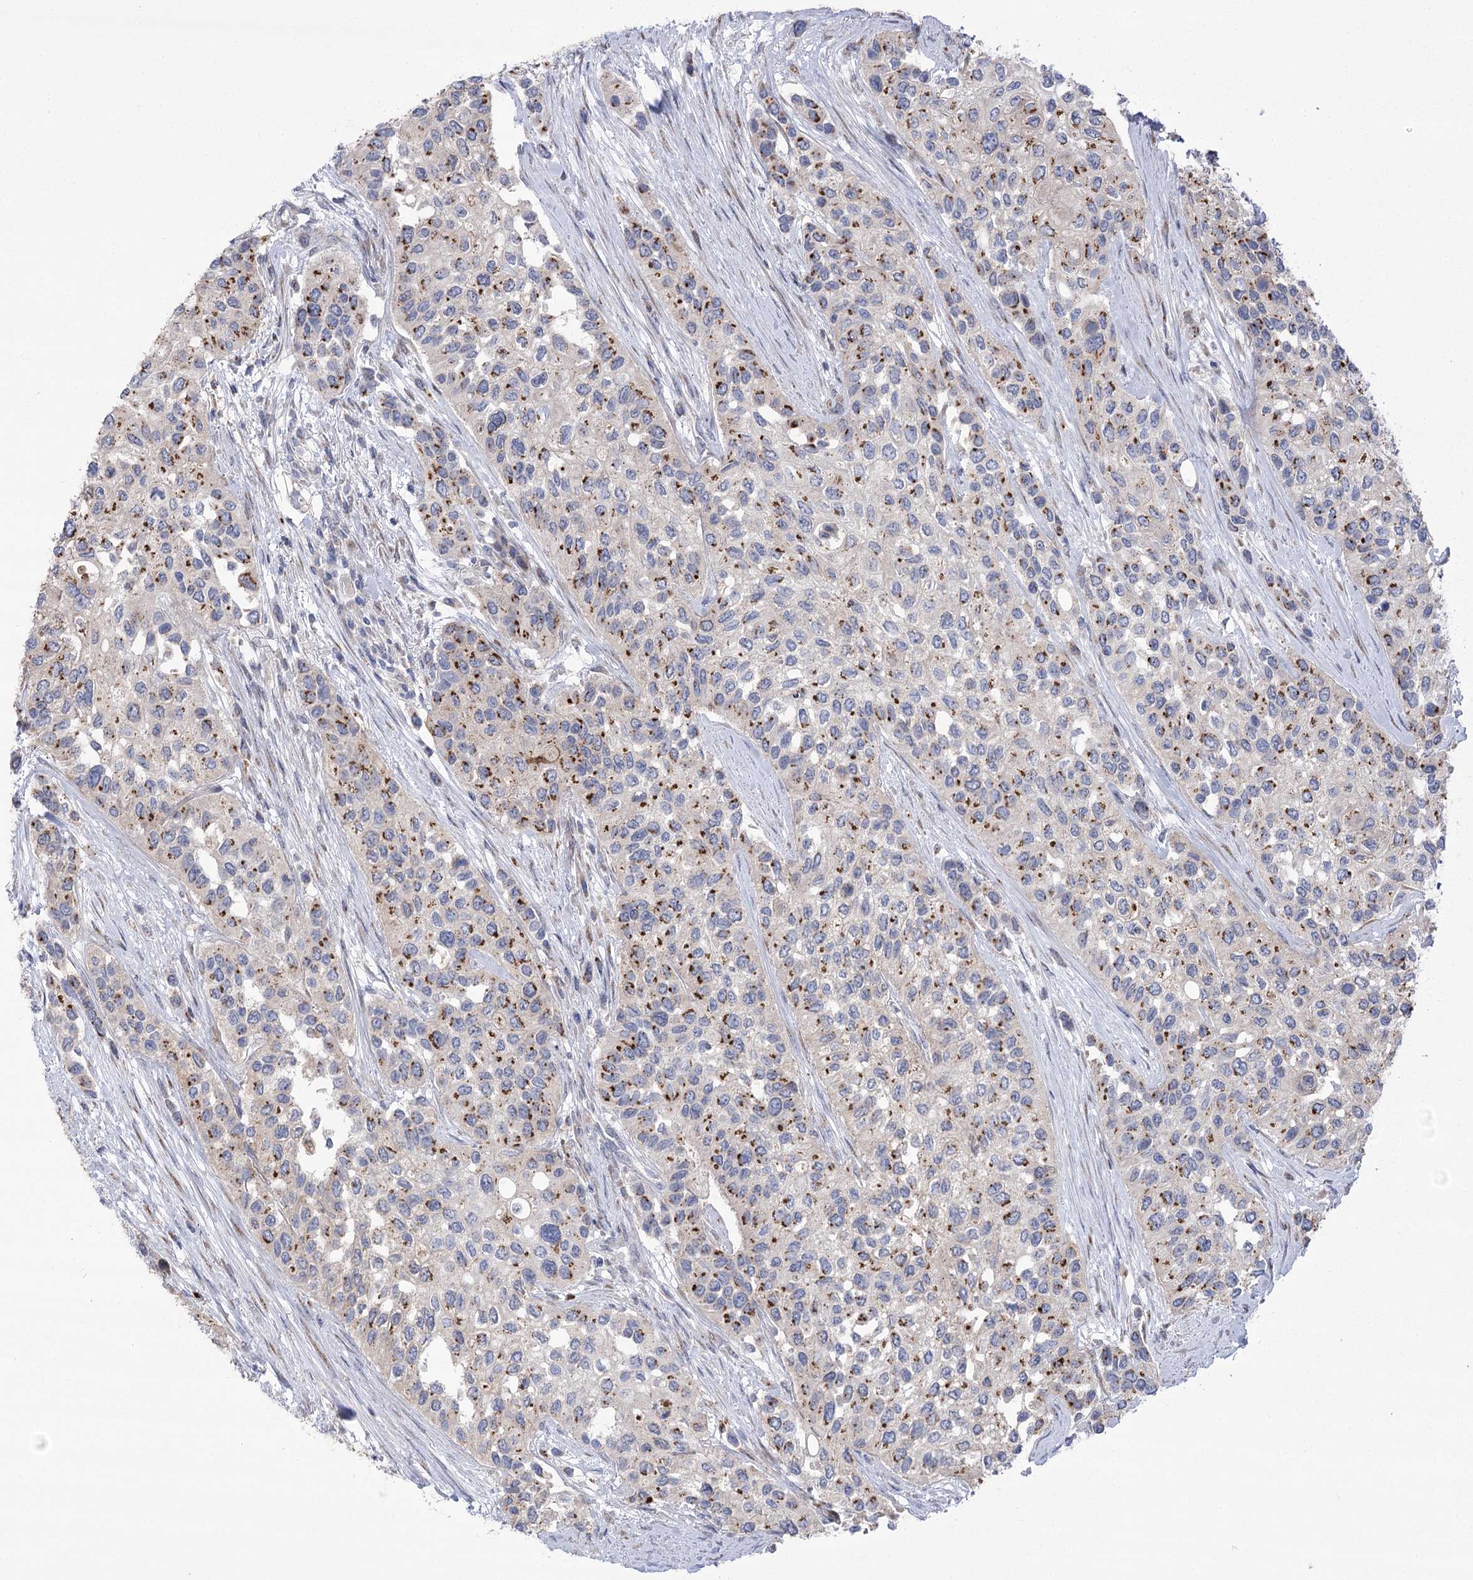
{"staining": {"intensity": "moderate", "quantity": ">75%", "location": "cytoplasmic/membranous"}, "tissue": "urothelial cancer", "cell_type": "Tumor cells", "image_type": "cancer", "snomed": [{"axis": "morphology", "description": "Normal tissue, NOS"}, {"axis": "morphology", "description": "Urothelial carcinoma, High grade"}, {"axis": "topography", "description": "Vascular tissue"}, {"axis": "topography", "description": "Urinary bladder"}], "caption": "Urothelial carcinoma (high-grade) stained with a protein marker shows moderate staining in tumor cells.", "gene": "NME7", "patient": {"sex": "female", "age": 56}}